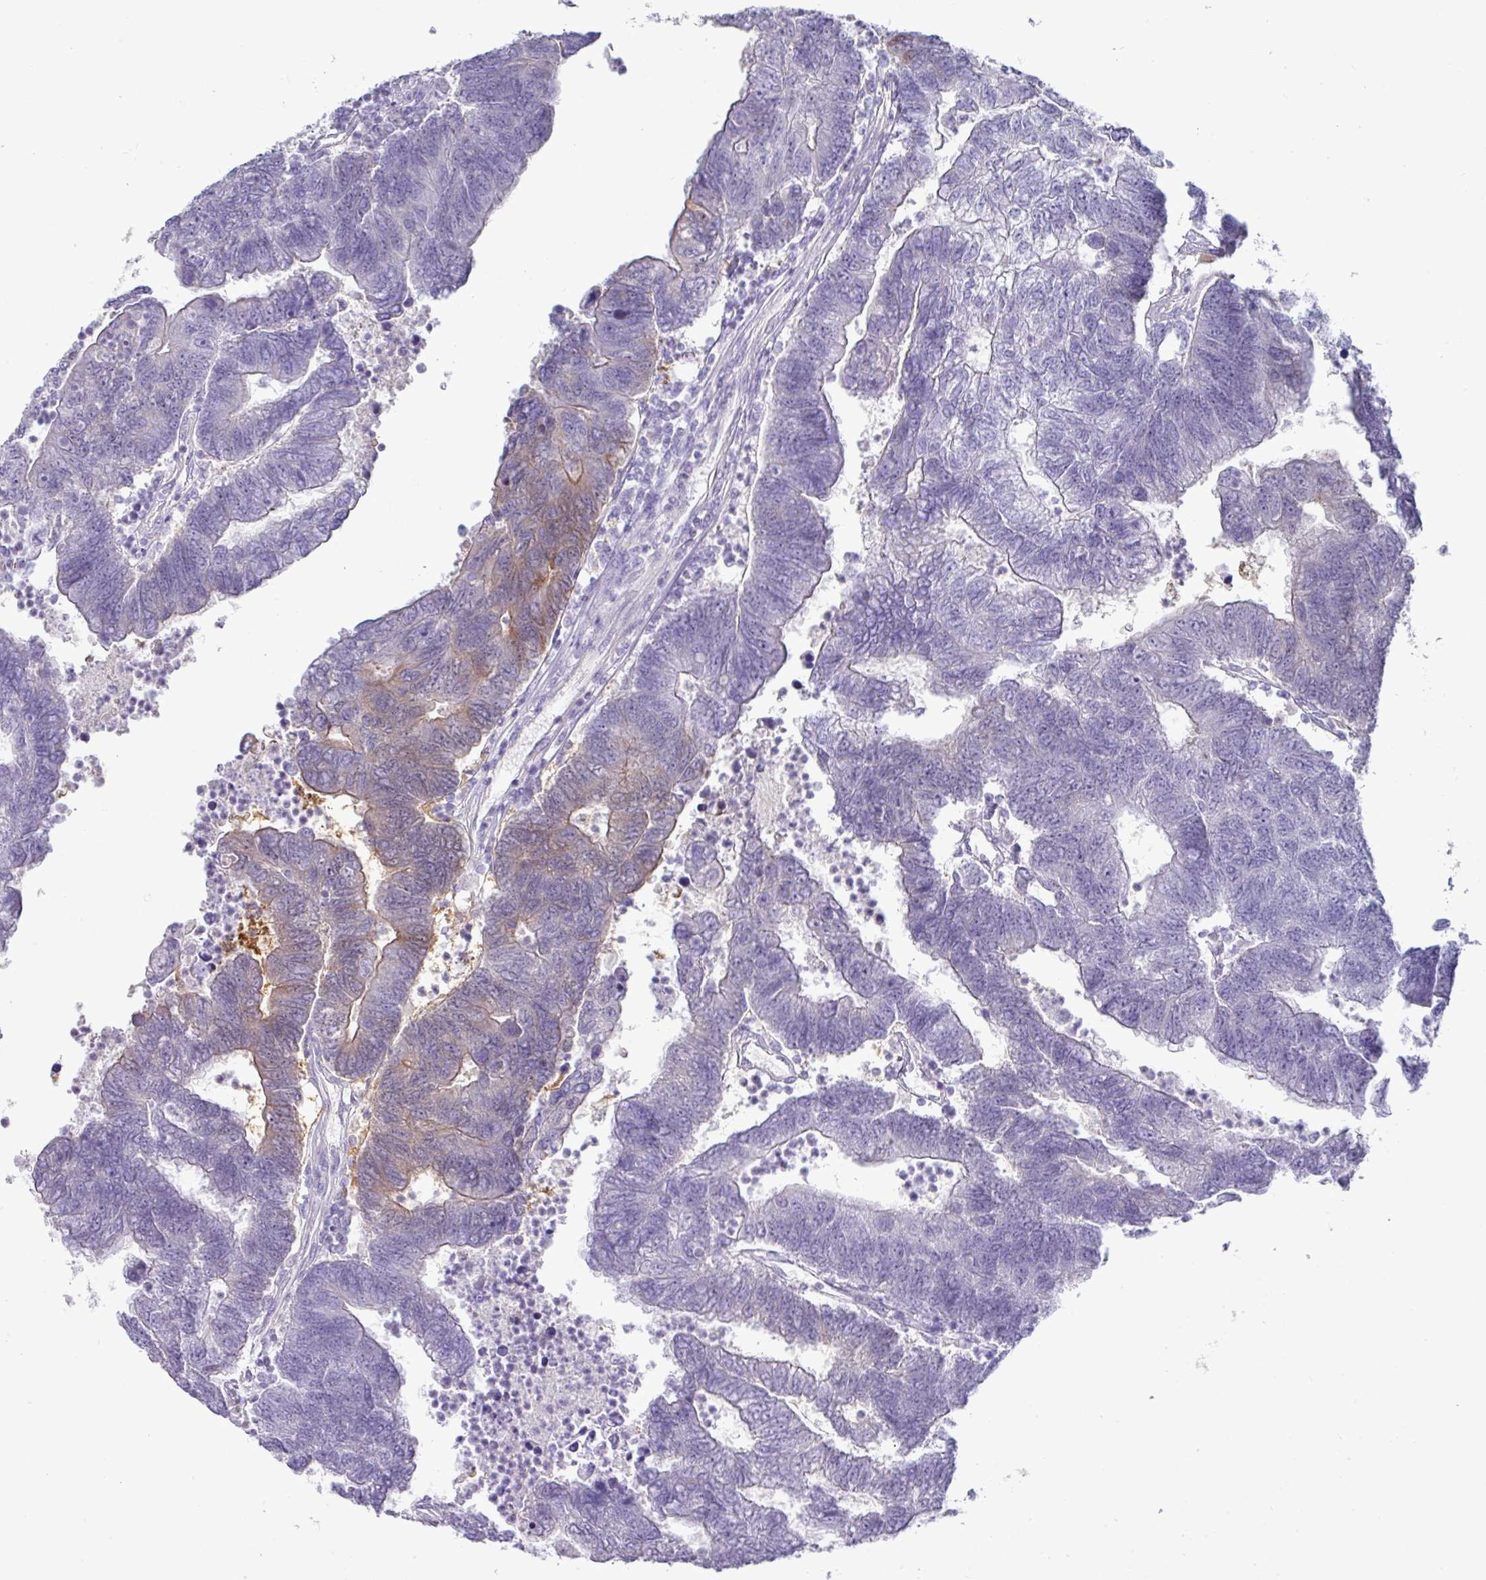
{"staining": {"intensity": "weak", "quantity": "<25%", "location": "cytoplasmic/membranous"}, "tissue": "colorectal cancer", "cell_type": "Tumor cells", "image_type": "cancer", "snomed": [{"axis": "morphology", "description": "Adenocarcinoma, NOS"}, {"axis": "topography", "description": "Colon"}], "caption": "Tumor cells show no significant protein positivity in colorectal cancer (adenocarcinoma).", "gene": "GSTA3", "patient": {"sex": "female", "age": 48}}